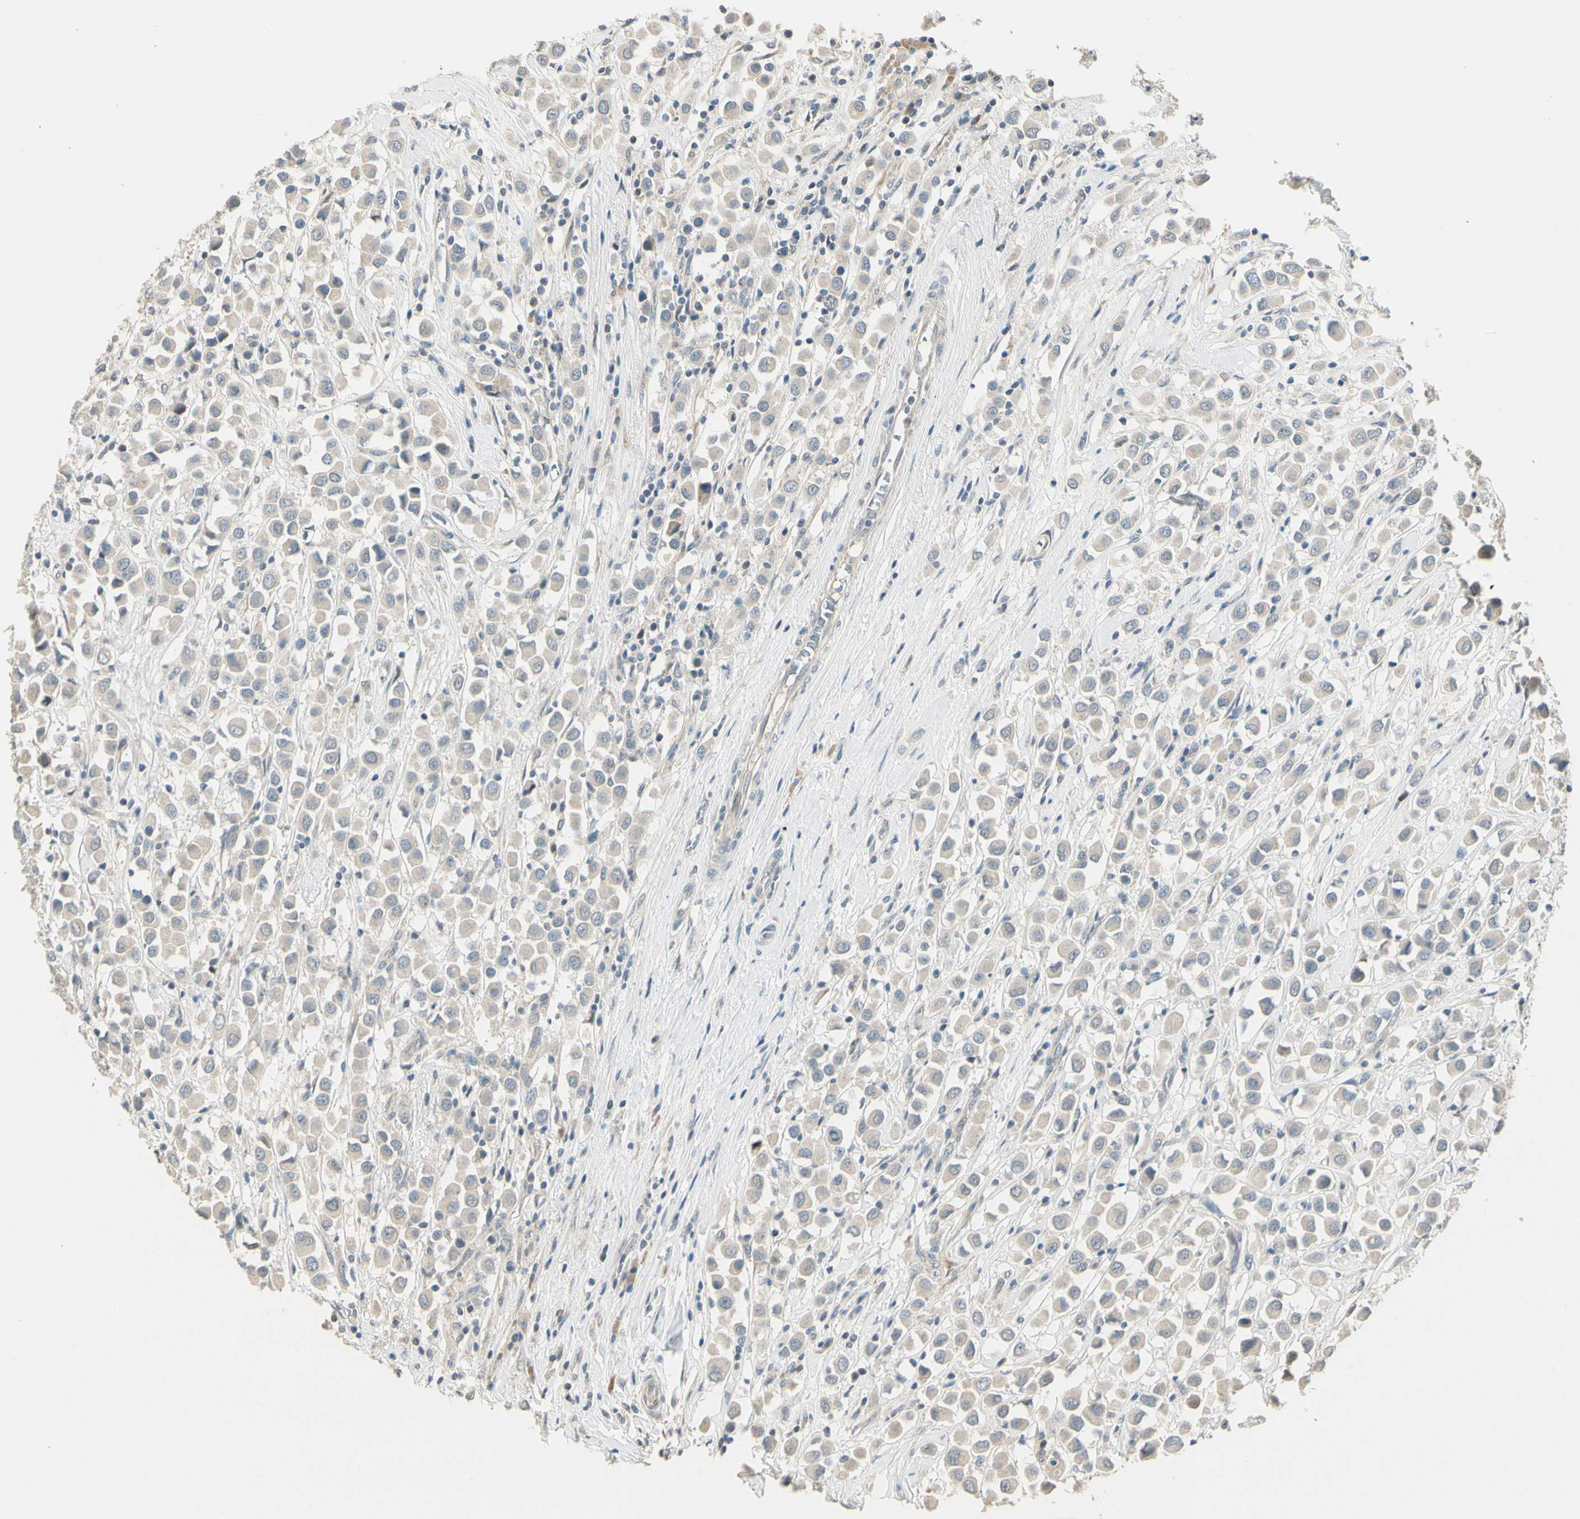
{"staining": {"intensity": "negative", "quantity": "none", "location": "none"}, "tissue": "breast cancer", "cell_type": "Tumor cells", "image_type": "cancer", "snomed": [{"axis": "morphology", "description": "Duct carcinoma"}, {"axis": "topography", "description": "Breast"}], "caption": "A micrograph of human intraductal carcinoma (breast) is negative for staining in tumor cells.", "gene": "PCDHB15", "patient": {"sex": "female", "age": 61}}